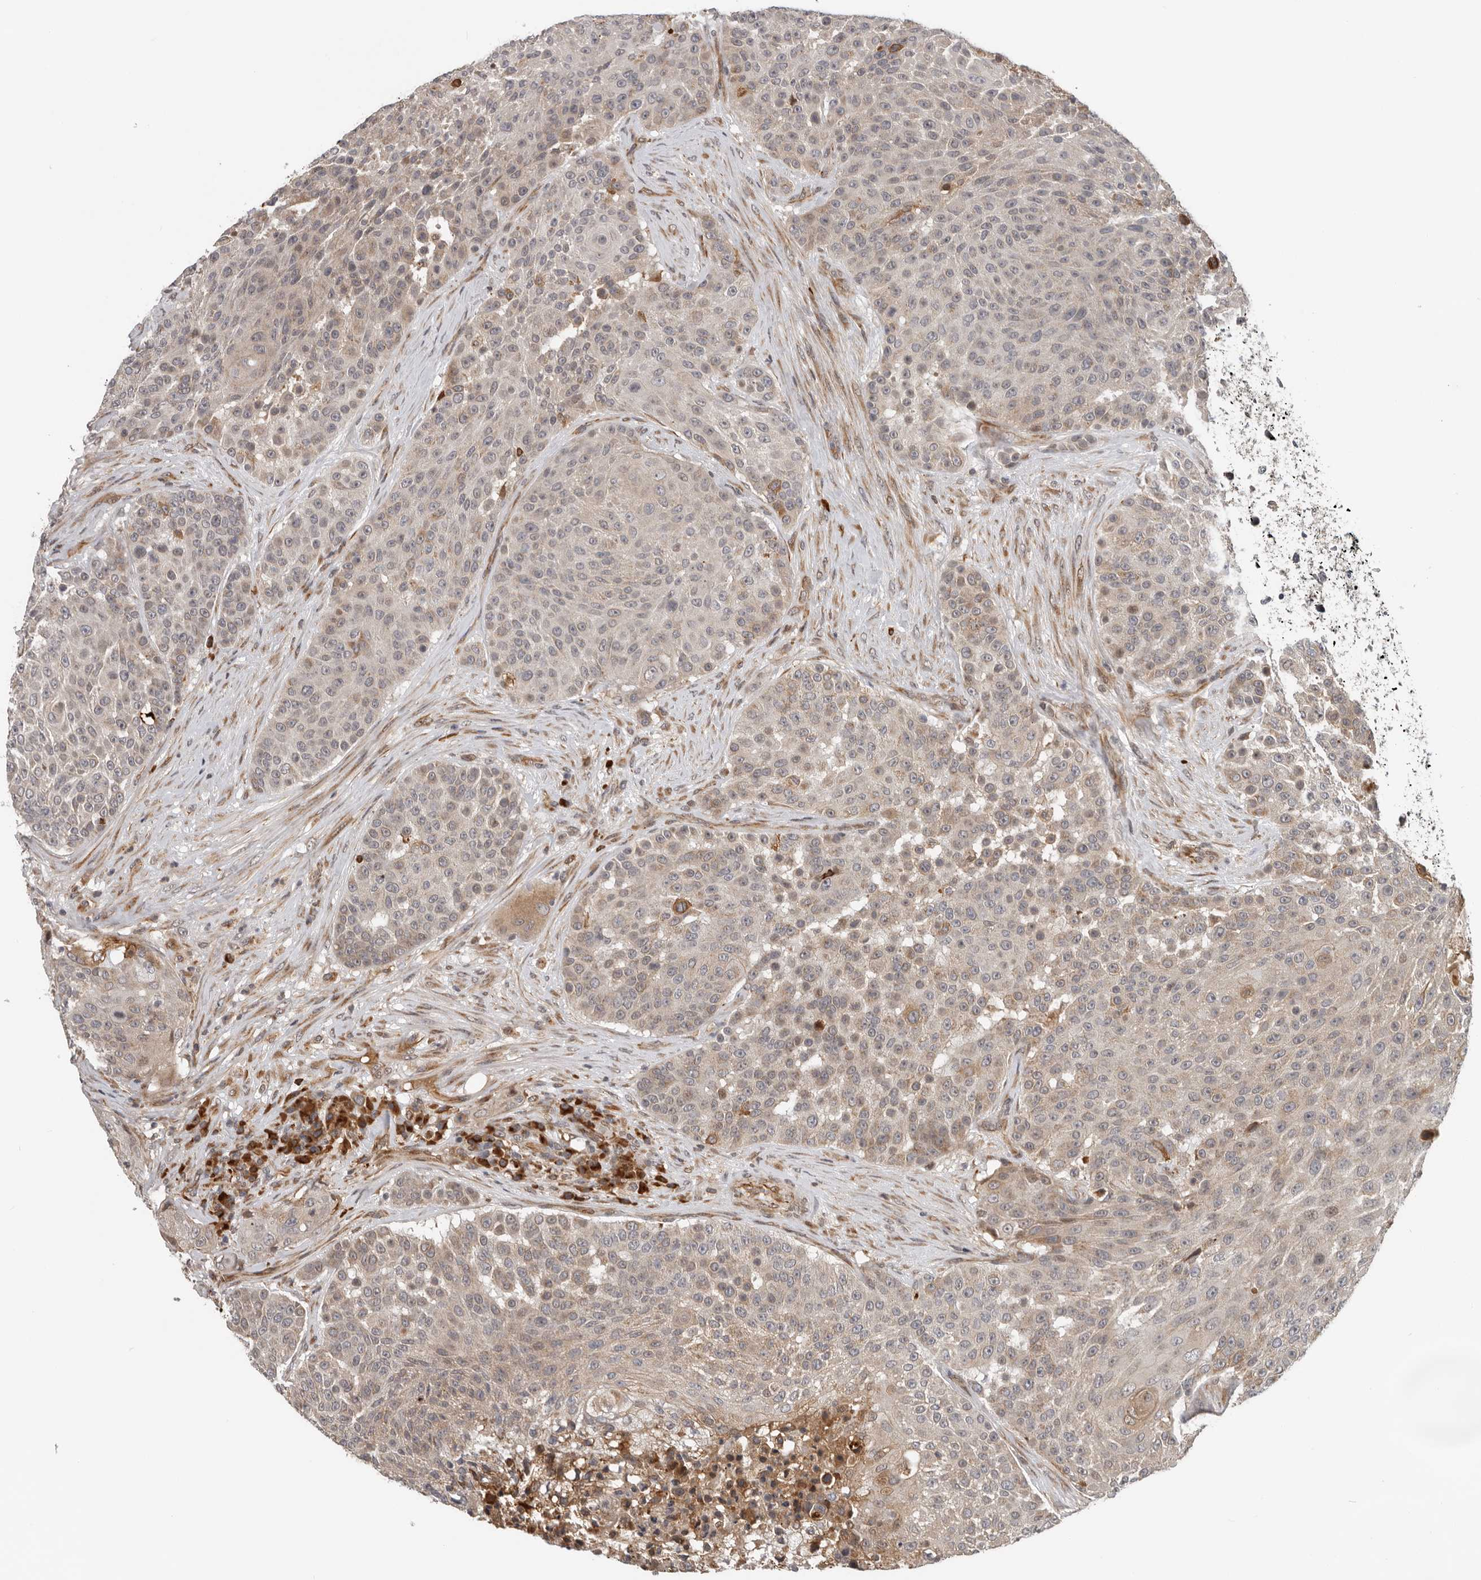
{"staining": {"intensity": "weak", "quantity": "25%-75%", "location": "cytoplasmic/membranous"}, "tissue": "urothelial cancer", "cell_type": "Tumor cells", "image_type": "cancer", "snomed": [{"axis": "morphology", "description": "Urothelial carcinoma, High grade"}, {"axis": "topography", "description": "Urinary bladder"}], "caption": "Weak cytoplasmic/membranous positivity for a protein is identified in about 25%-75% of tumor cells of urothelial carcinoma (high-grade) using immunohistochemistry.", "gene": "RNF157", "patient": {"sex": "female", "age": 63}}